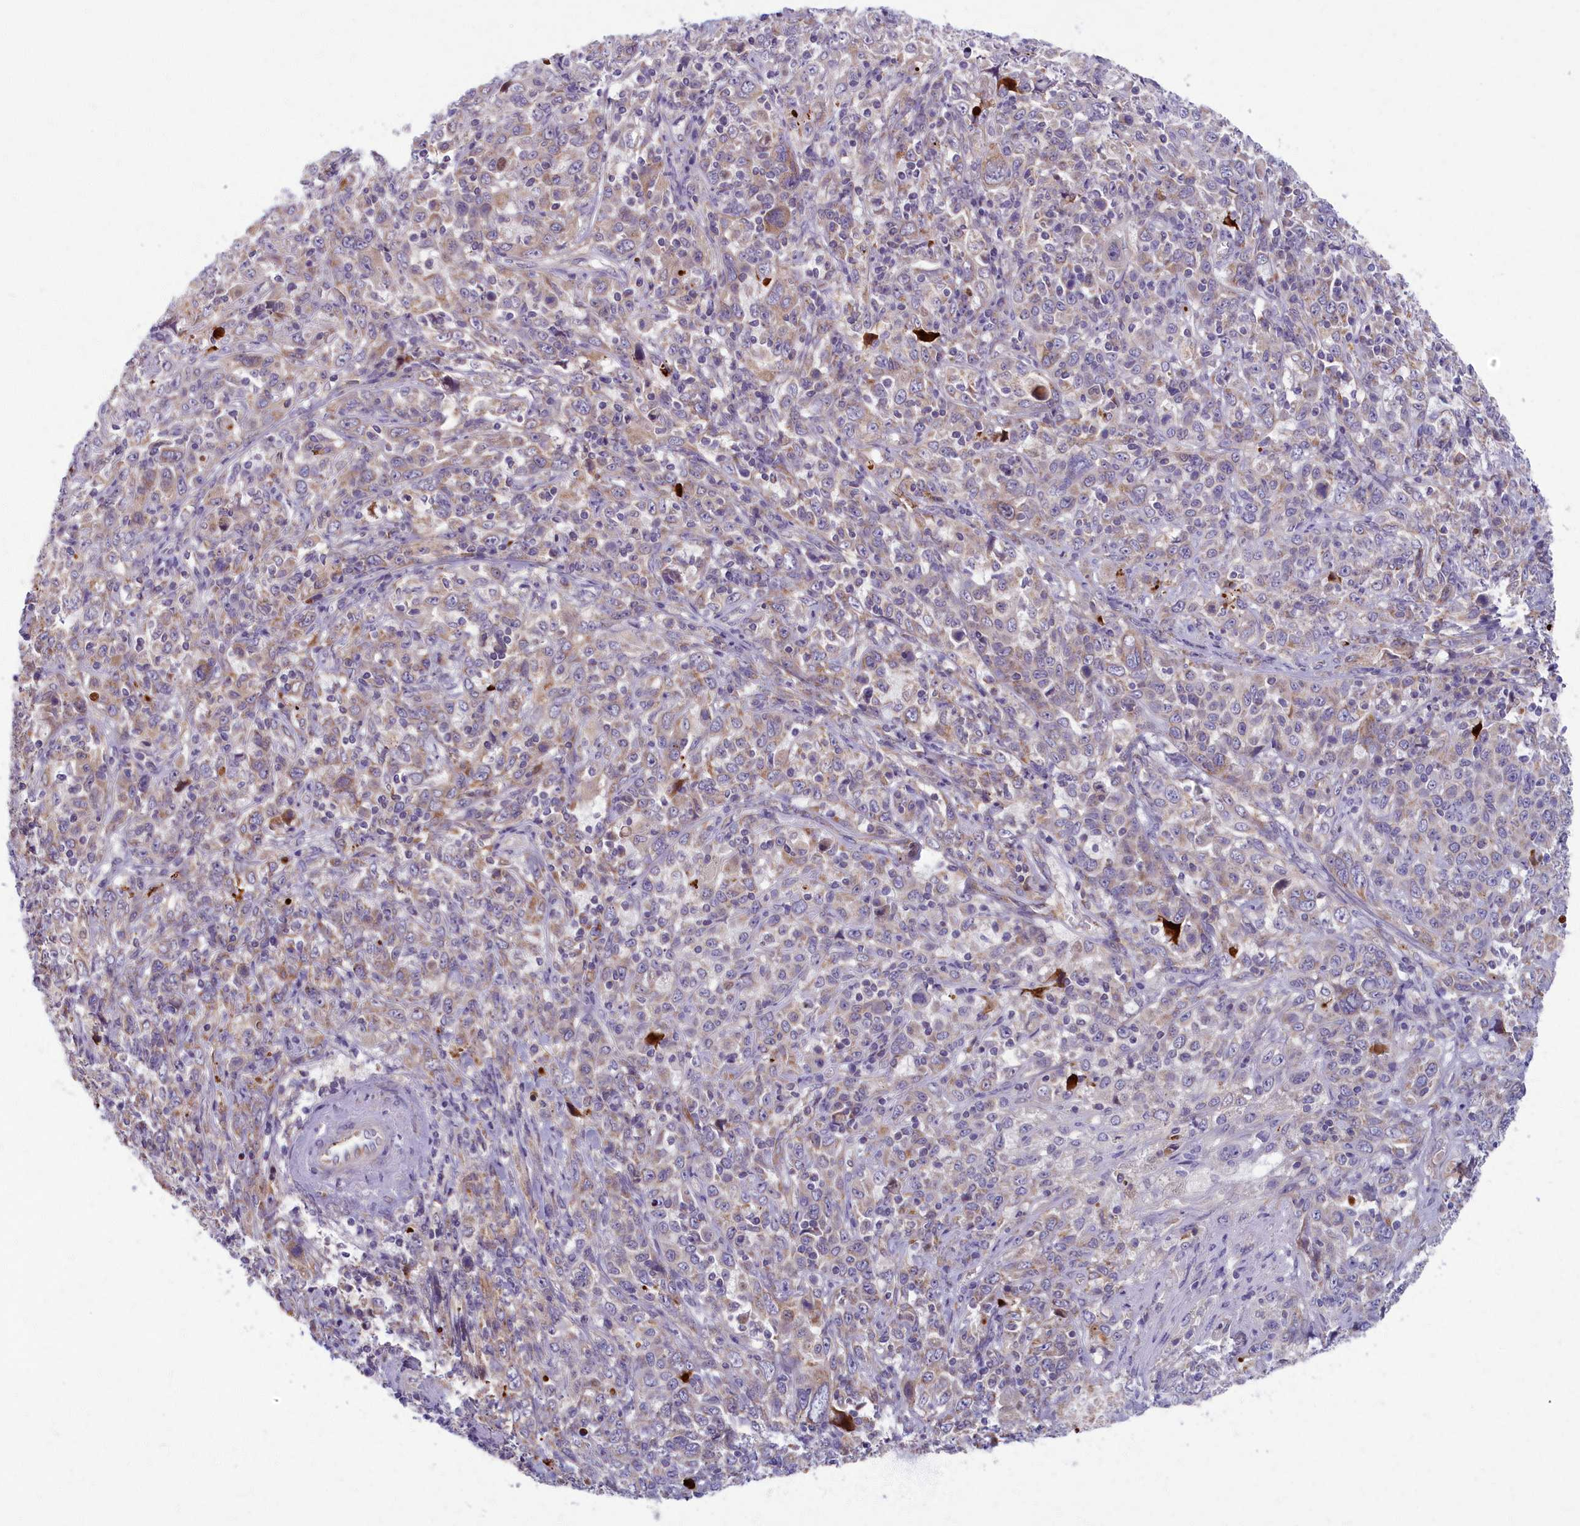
{"staining": {"intensity": "weak", "quantity": "25%-75%", "location": "cytoplasmic/membranous"}, "tissue": "cervical cancer", "cell_type": "Tumor cells", "image_type": "cancer", "snomed": [{"axis": "morphology", "description": "Squamous cell carcinoma, NOS"}, {"axis": "topography", "description": "Cervix"}], "caption": "The immunohistochemical stain labels weak cytoplasmic/membranous staining in tumor cells of squamous cell carcinoma (cervical) tissue.", "gene": "MRPS25", "patient": {"sex": "female", "age": 46}}